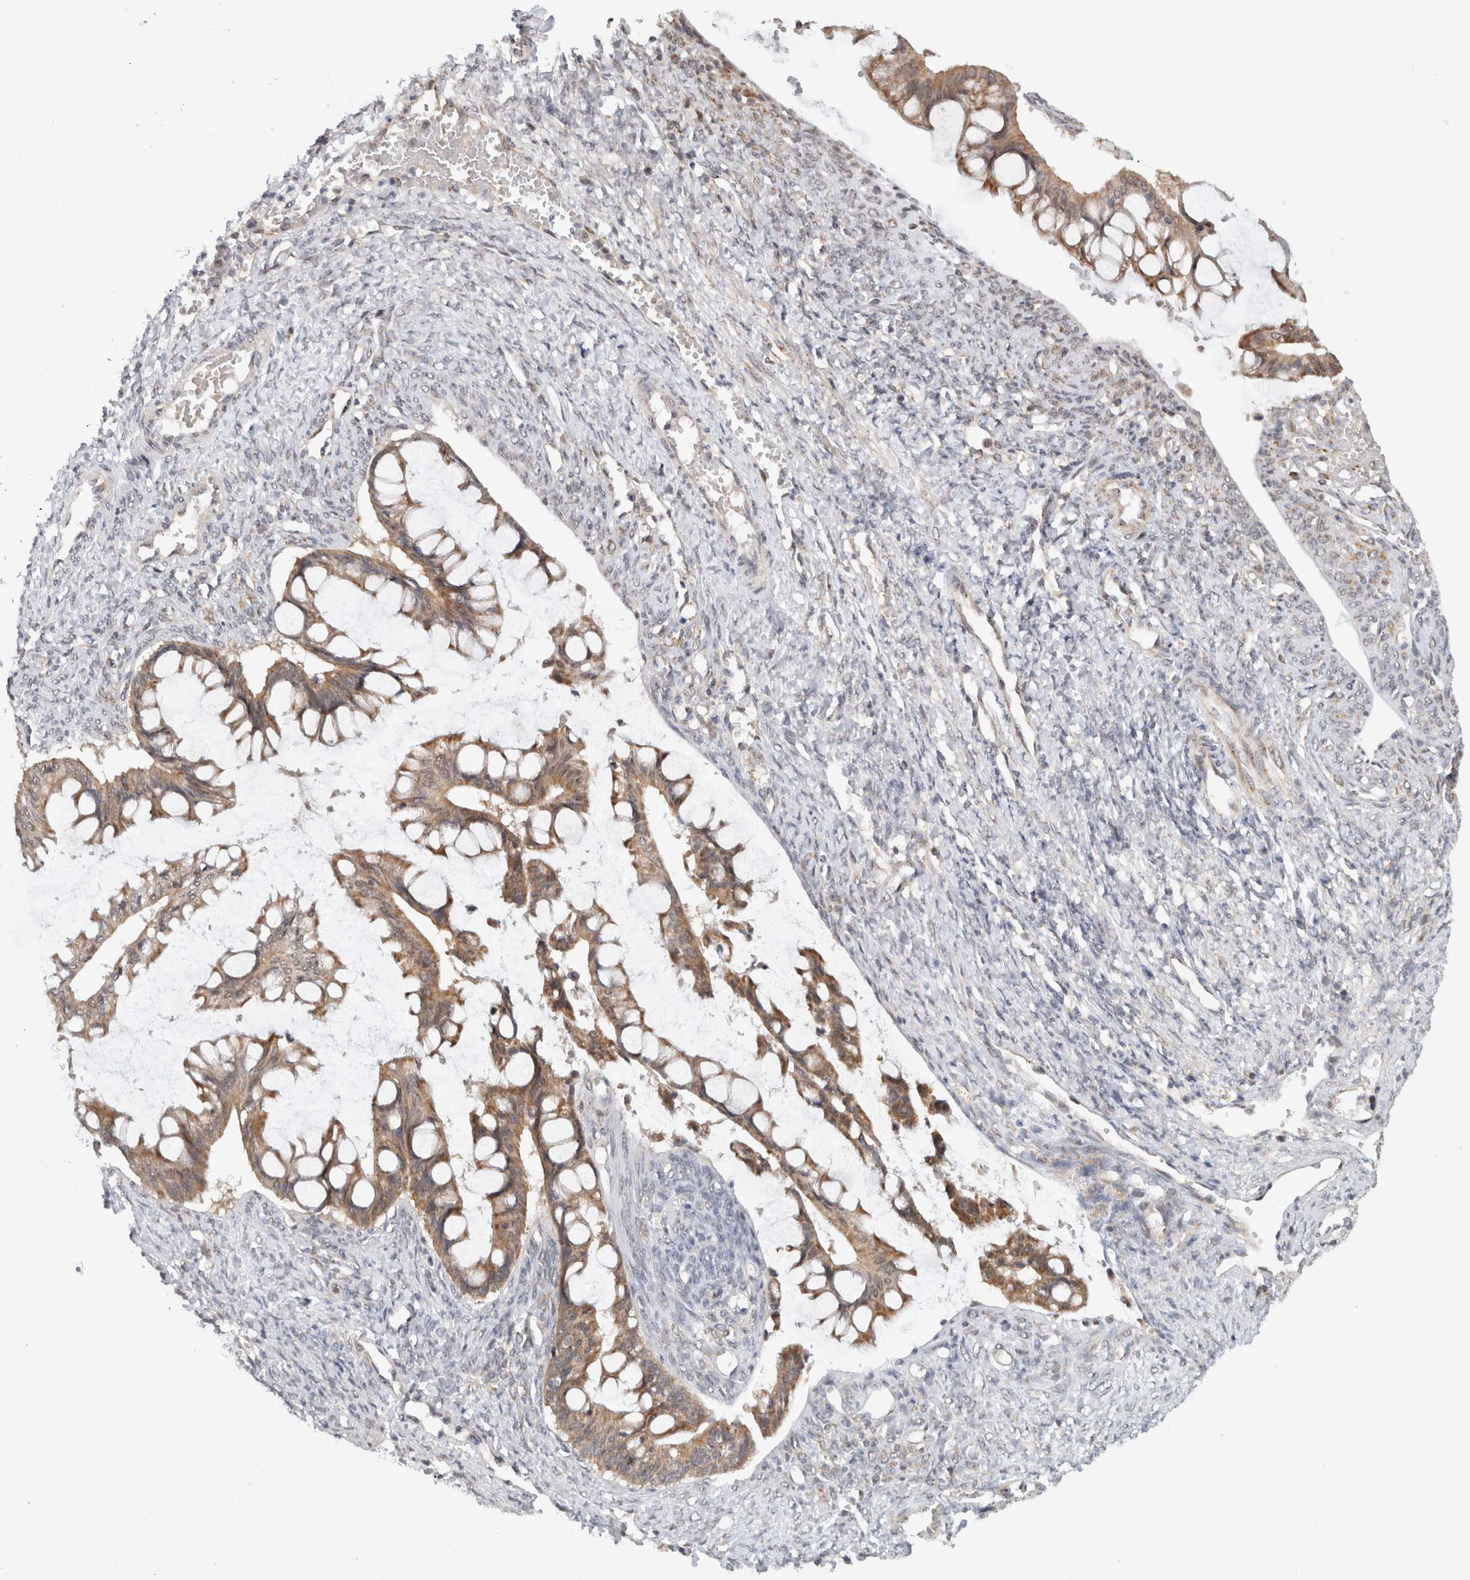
{"staining": {"intensity": "moderate", "quantity": ">75%", "location": "cytoplasmic/membranous"}, "tissue": "ovarian cancer", "cell_type": "Tumor cells", "image_type": "cancer", "snomed": [{"axis": "morphology", "description": "Cystadenocarcinoma, mucinous, NOS"}, {"axis": "topography", "description": "Ovary"}], "caption": "Immunohistochemical staining of human ovarian mucinous cystadenocarcinoma shows medium levels of moderate cytoplasmic/membranous staining in approximately >75% of tumor cells. The protein of interest is shown in brown color, while the nuclei are stained blue.", "gene": "CMC2", "patient": {"sex": "female", "age": 73}}